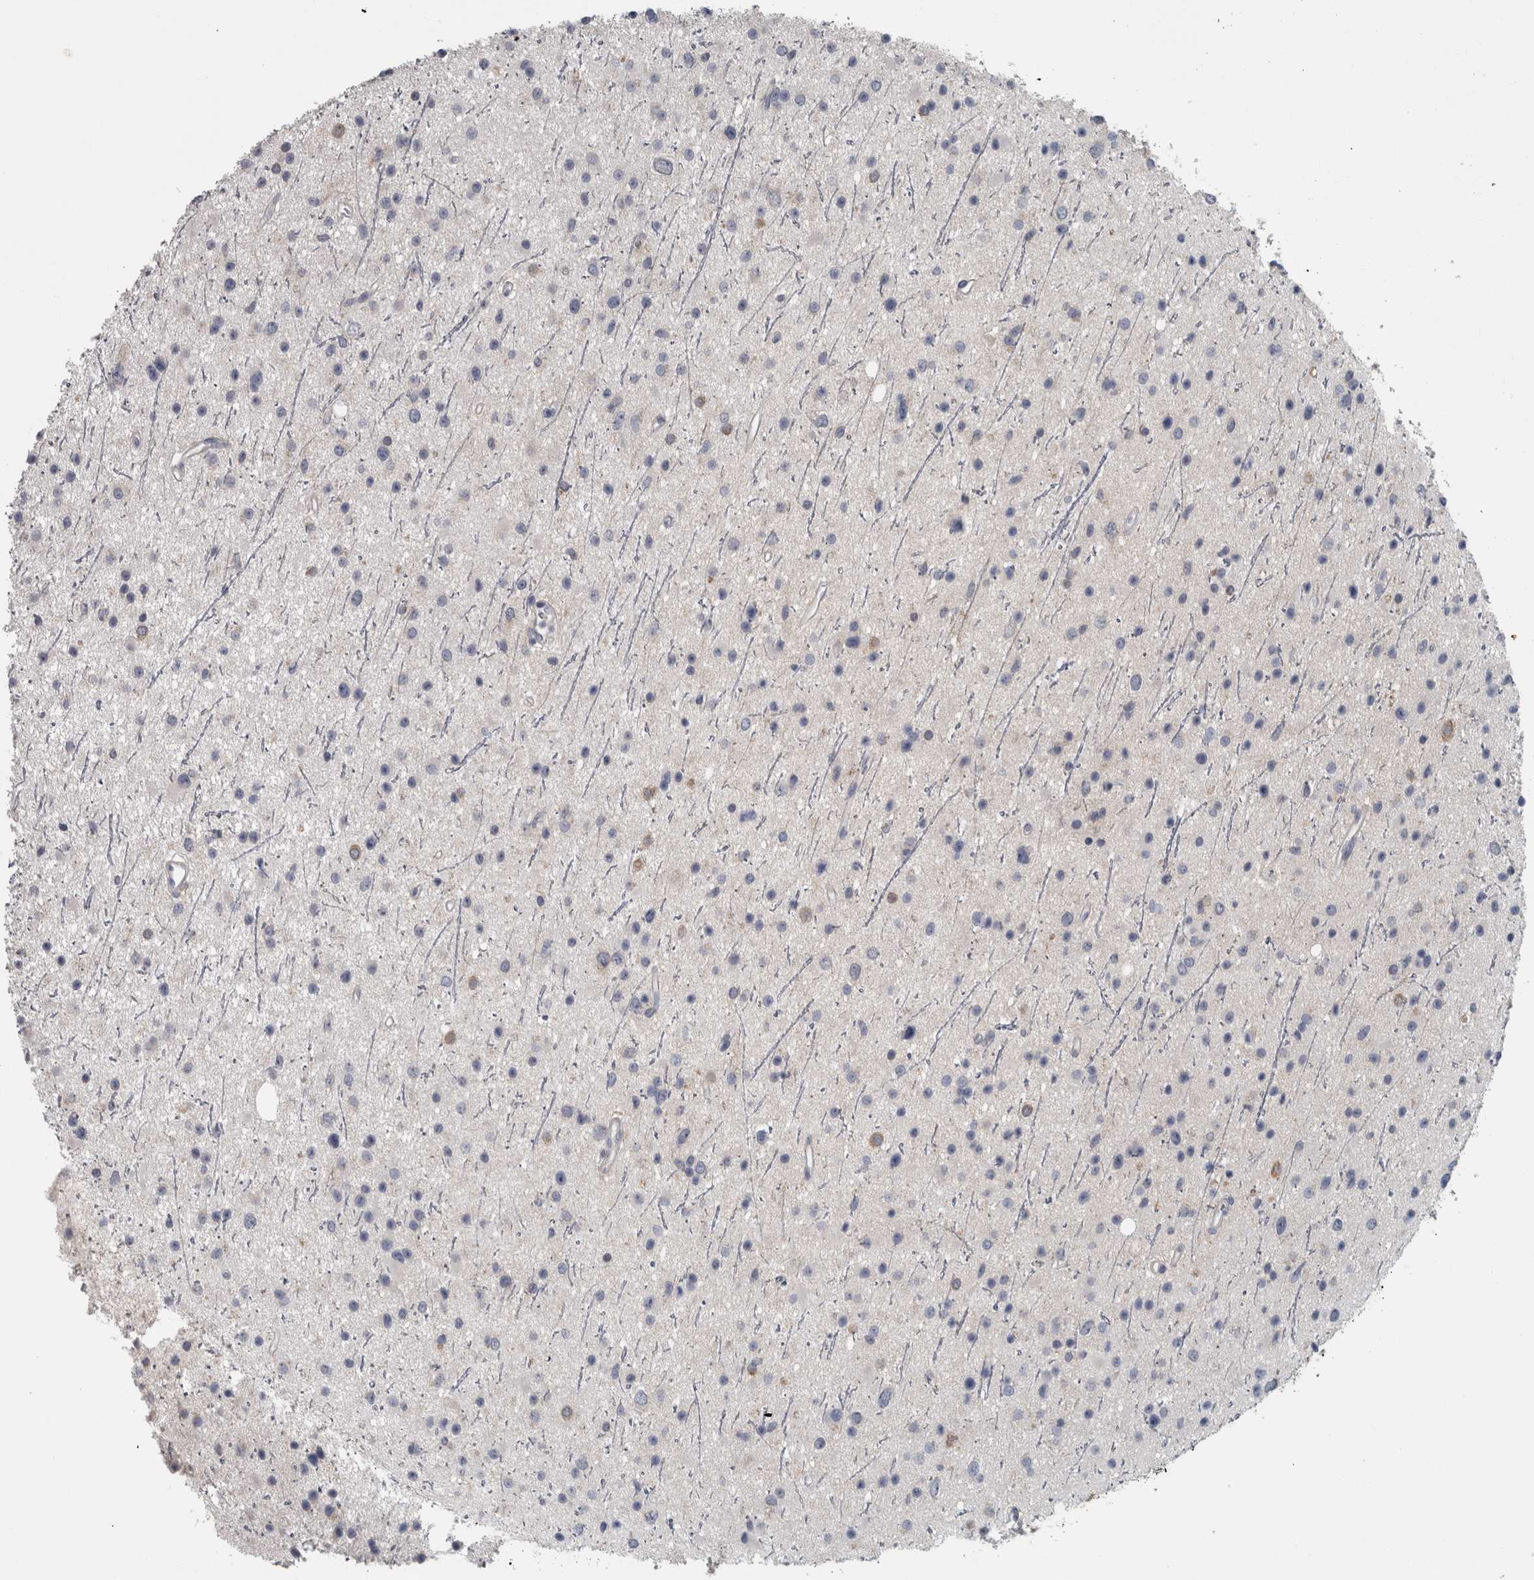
{"staining": {"intensity": "negative", "quantity": "none", "location": "none"}, "tissue": "glioma", "cell_type": "Tumor cells", "image_type": "cancer", "snomed": [{"axis": "morphology", "description": "Glioma, malignant, Low grade"}, {"axis": "topography", "description": "Cerebral cortex"}], "caption": "High magnification brightfield microscopy of glioma stained with DAB (brown) and counterstained with hematoxylin (blue): tumor cells show no significant positivity. Brightfield microscopy of immunohistochemistry stained with DAB (3,3'-diaminobenzidine) (brown) and hematoxylin (blue), captured at high magnification.", "gene": "EFEMP2", "patient": {"sex": "female", "age": 39}}